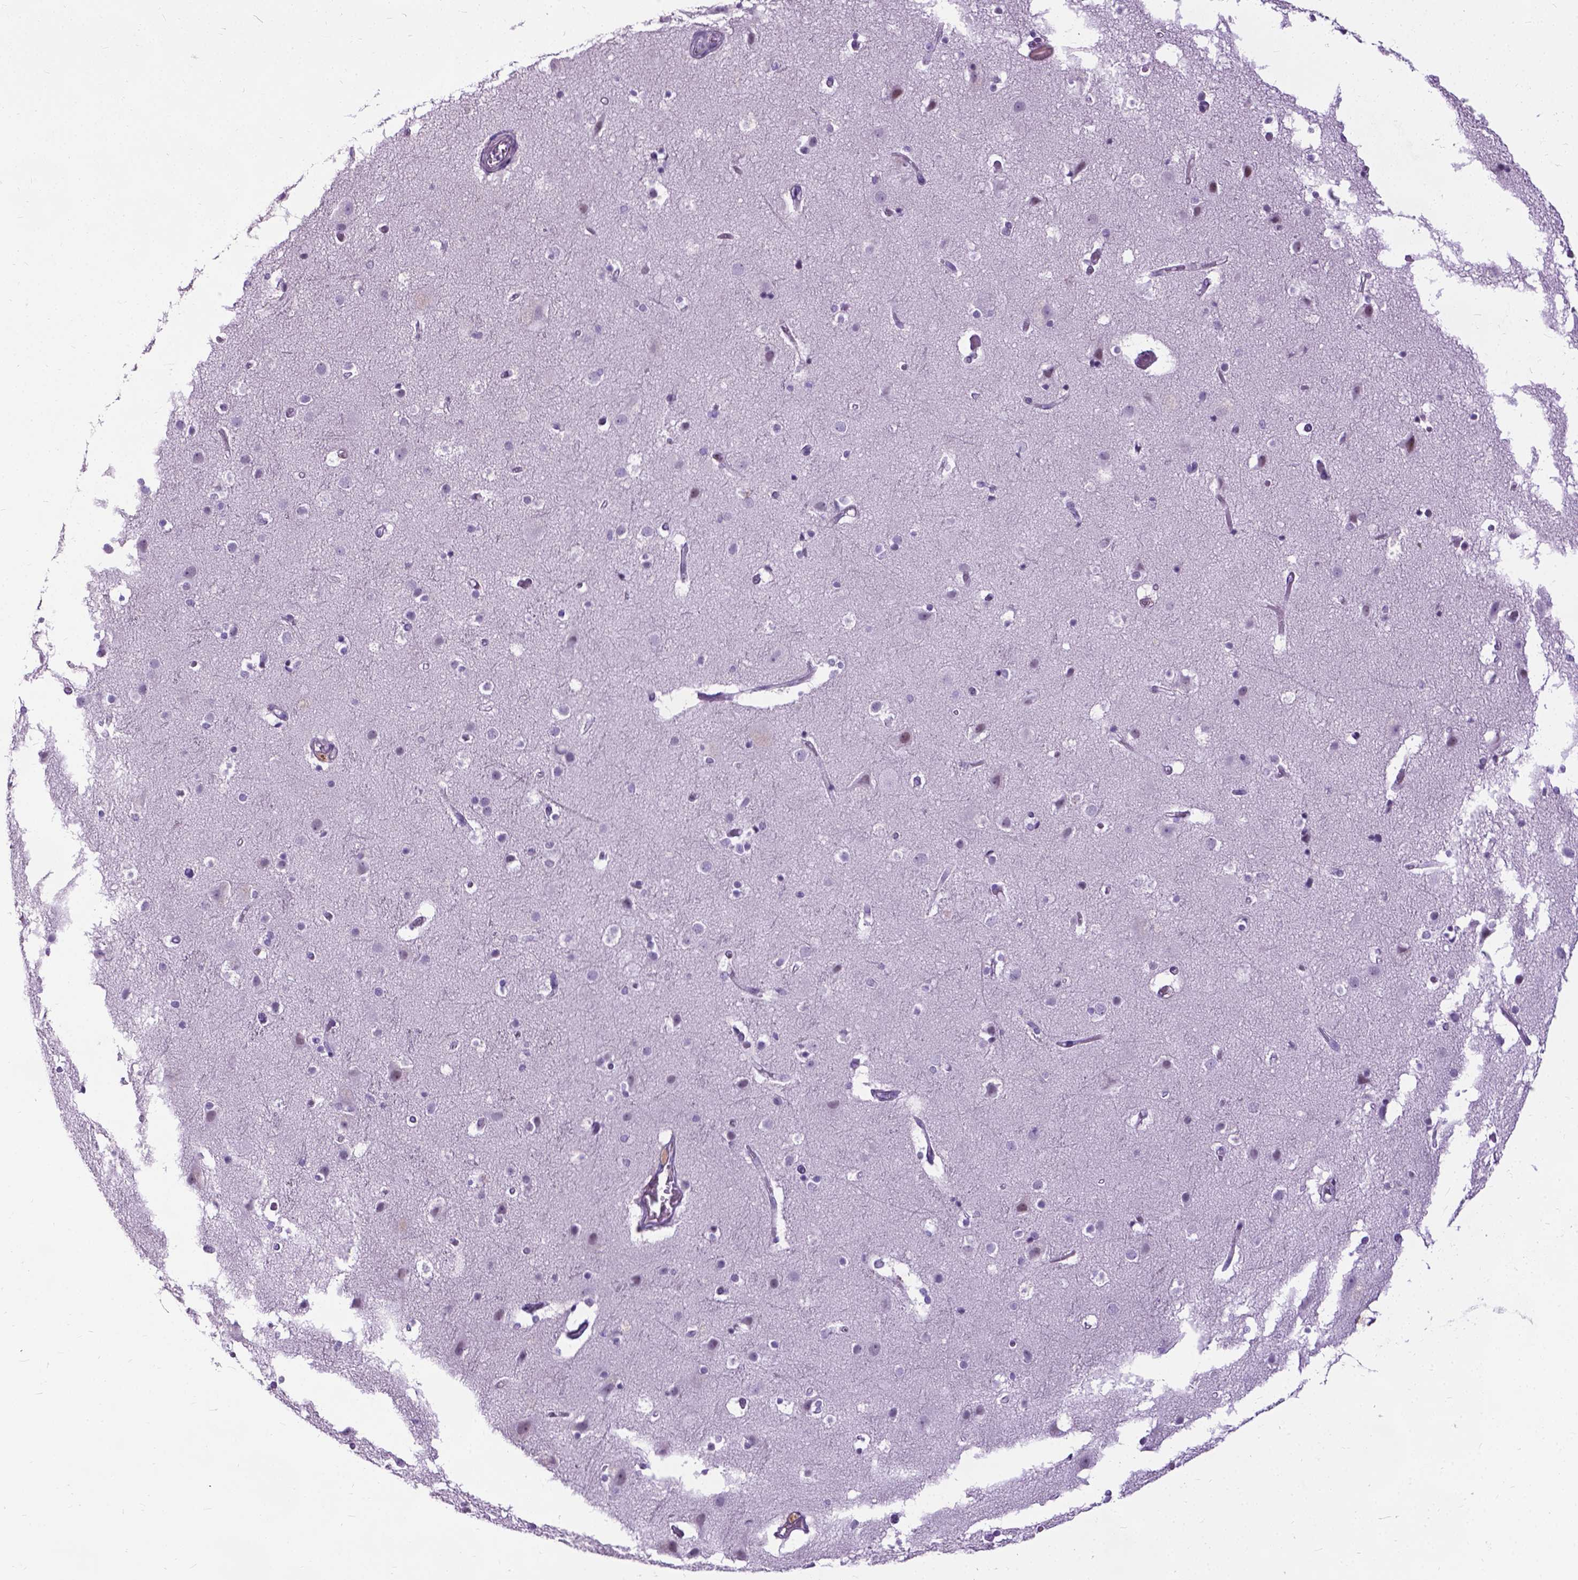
{"staining": {"intensity": "negative", "quantity": "none", "location": "none"}, "tissue": "cerebral cortex", "cell_type": "Endothelial cells", "image_type": "normal", "snomed": [{"axis": "morphology", "description": "Normal tissue, NOS"}, {"axis": "topography", "description": "Cerebral cortex"}], "caption": "Endothelial cells show no significant staining in benign cerebral cortex.", "gene": "PROB1", "patient": {"sex": "female", "age": 52}}